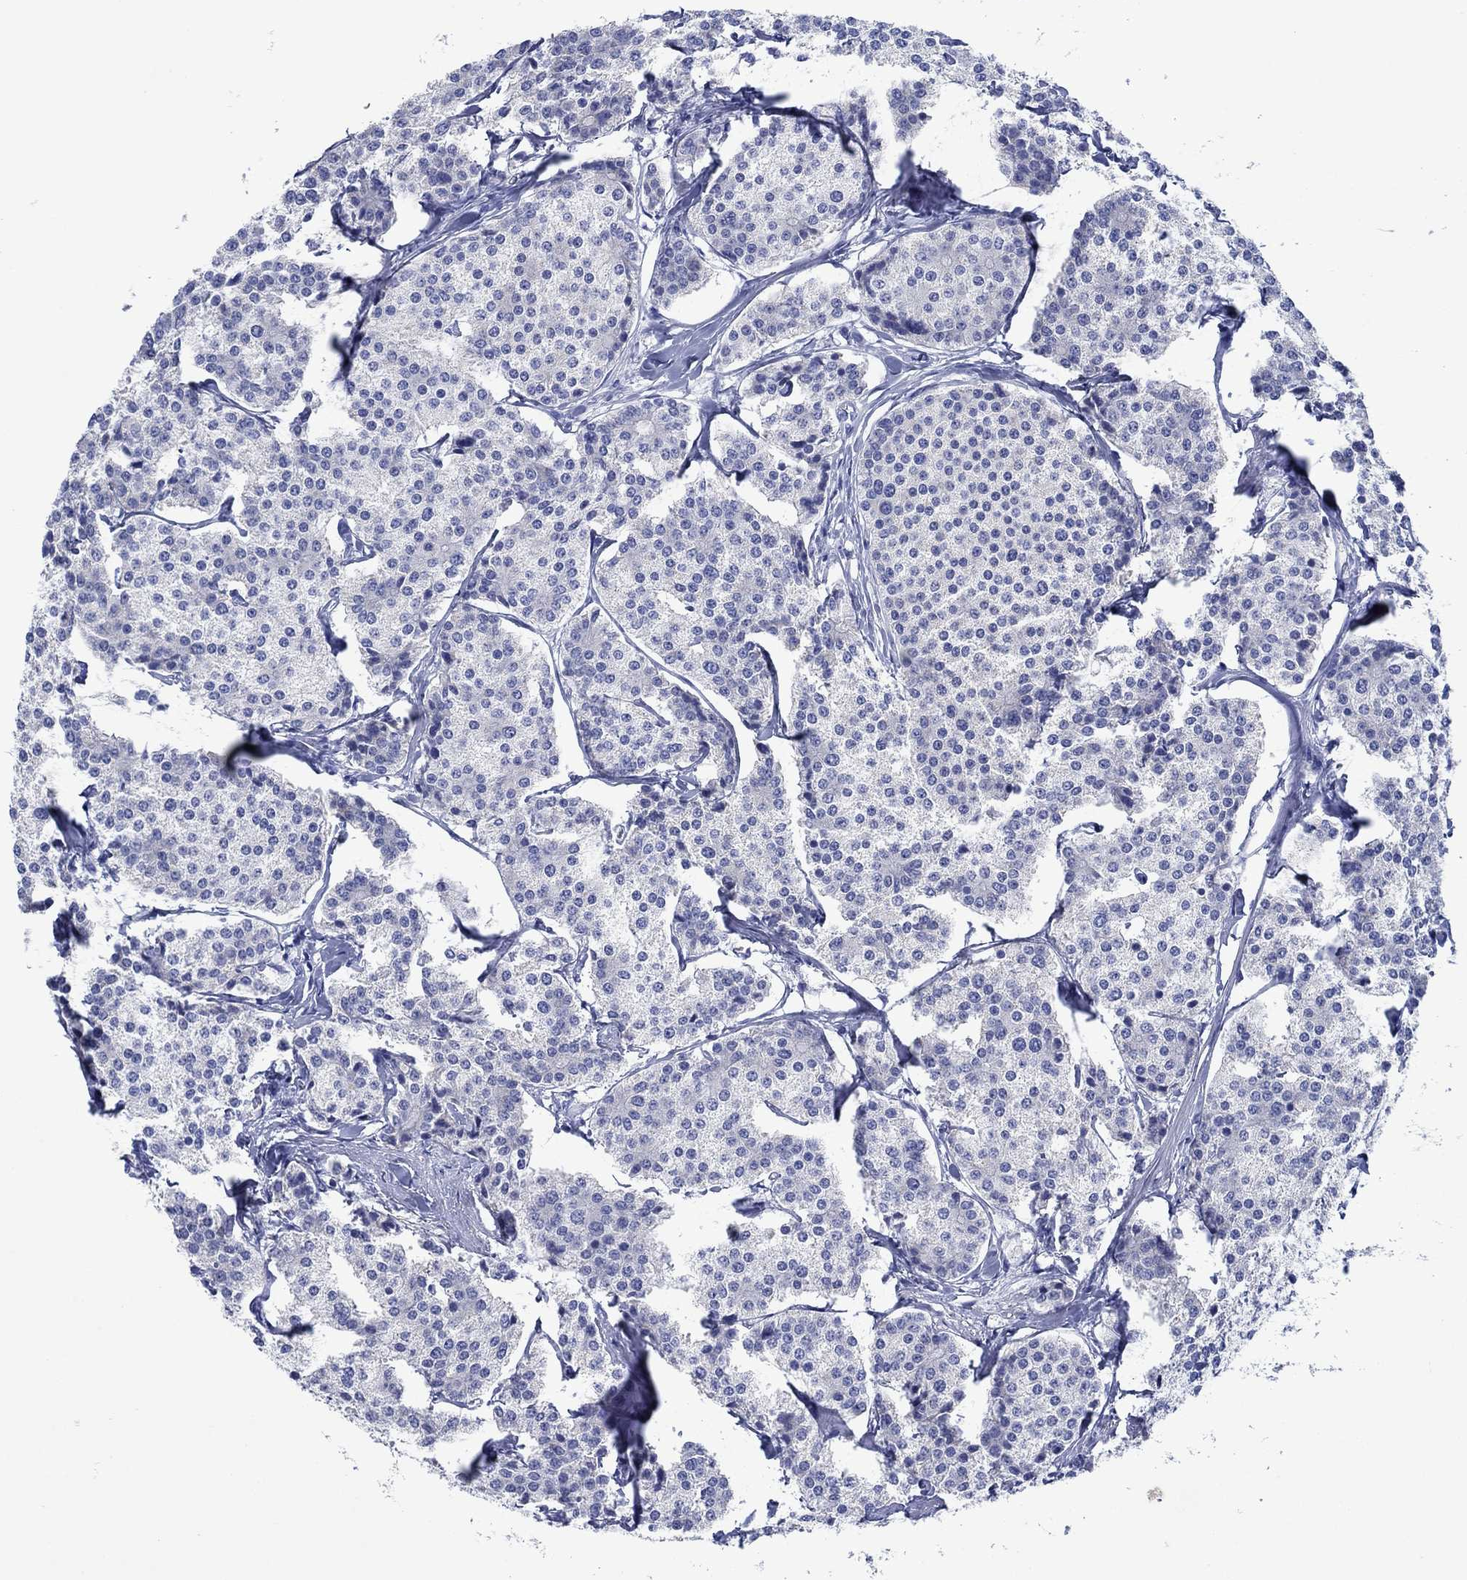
{"staining": {"intensity": "negative", "quantity": "none", "location": "none"}, "tissue": "carcinoid", "cell_type": "Tumor cells", "image_type": "cancer", "snomed": [{"axis": "morphology", "description": "Carcinoid, malignant, NOS"}, {"axis": "topography", "description": "Small intestine"}], "caption": "This is an immunohistochemistry (IHC) micrograph of human carcinoid. There is no staining in tumor cells.", "gene": "TRIM16", "patient": {"sex": "female", "age": 65}}